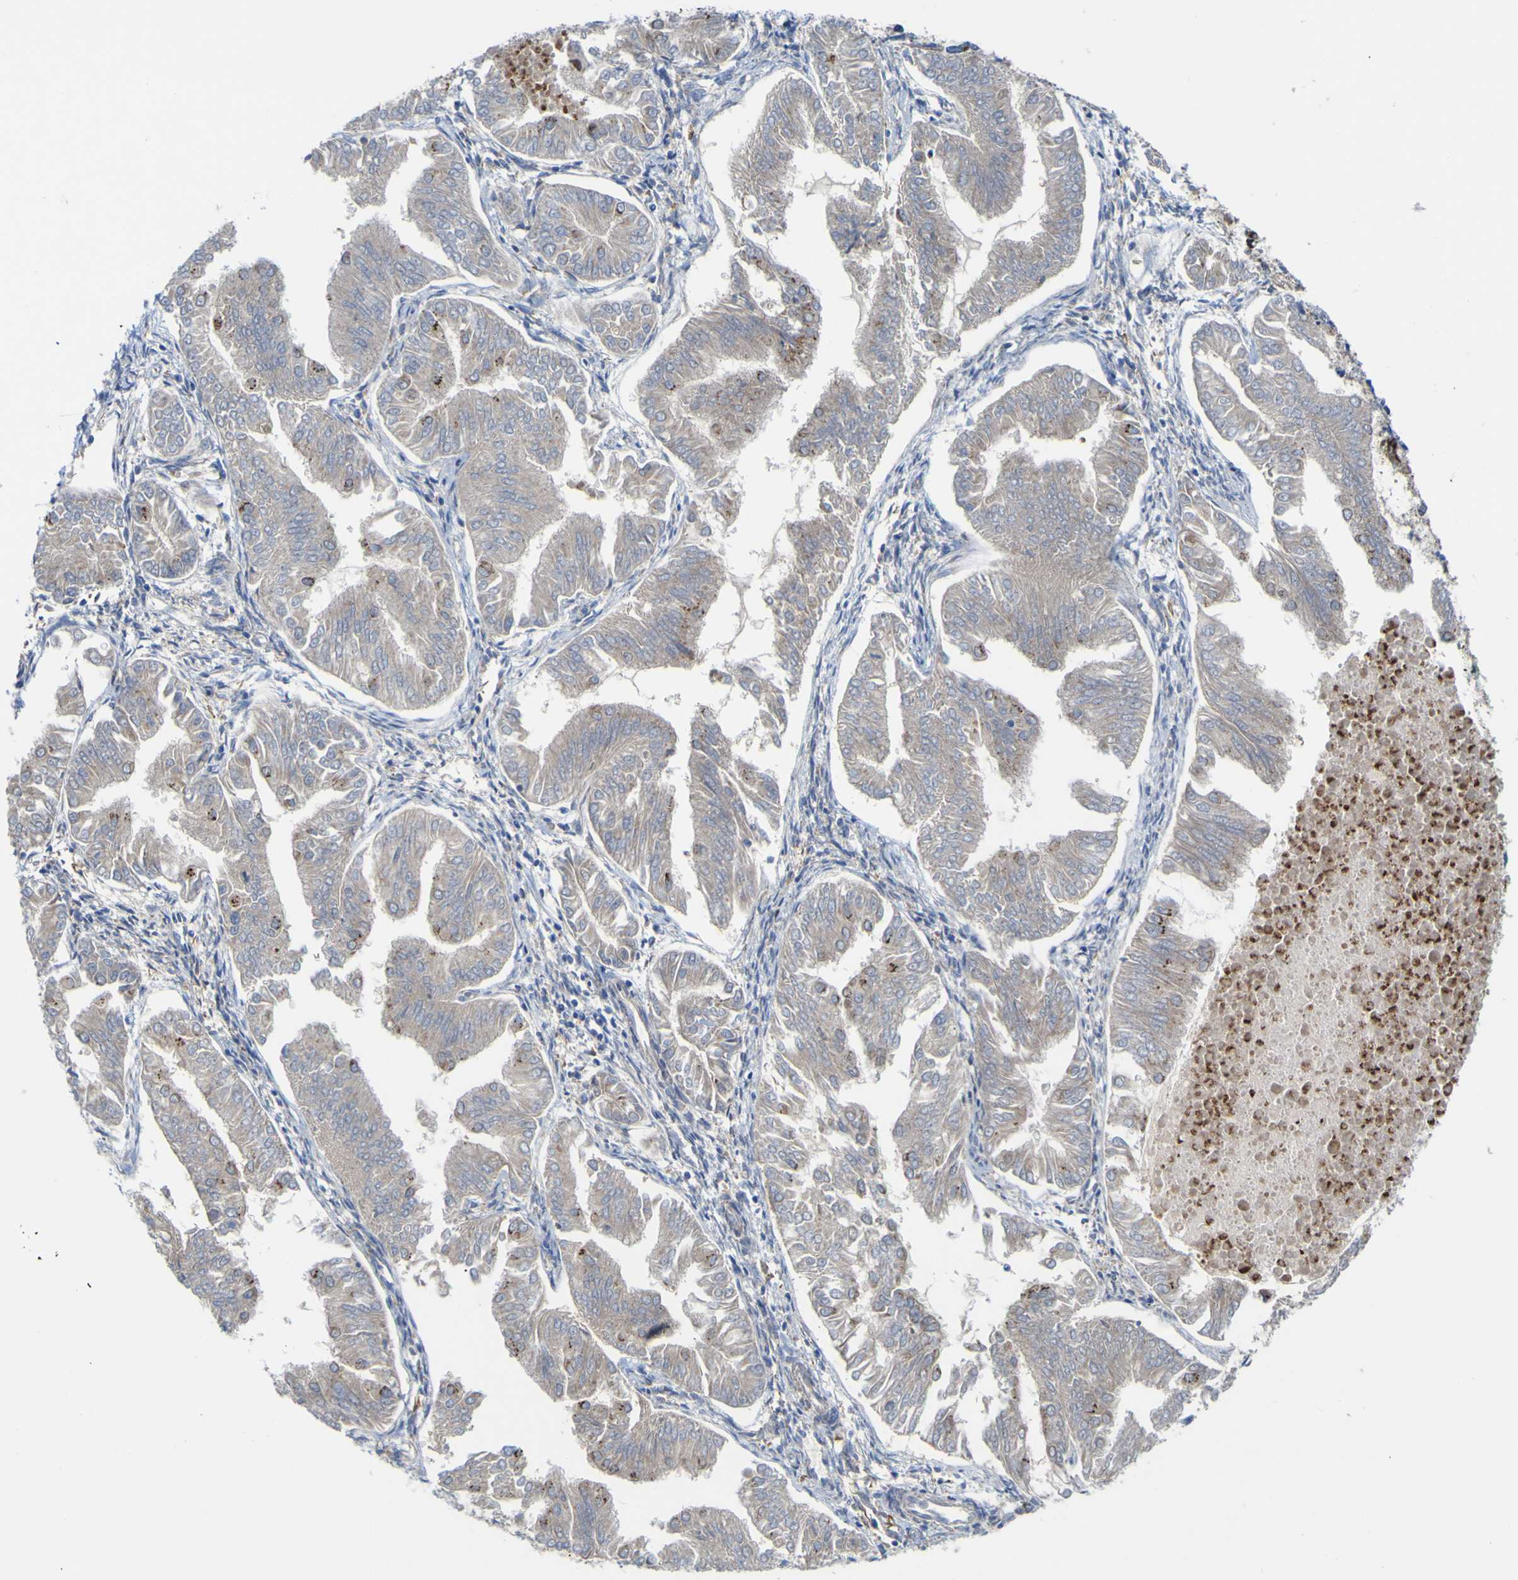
{"staining": {"intensity": "weak", "quantity": "25%-75%", "location": "cytoplasmic/membranous"}, "tissue": "endometrial cancer", "cell_type": "Tumor cells", "image_type": "cancer", "snomed": [{"axis": "morphology", "description": "Adenocarcinoma, NOS"}, {"axis": "topography", "description": "Endometrium"}], "caption": "IHC image of human endometrial cancer (adenocarcinoma) stained for a protein (brown), which shows low levels of weak cytoplasmic/membranous expression in about 25%-75% of tumor cells.", "gene": "PTPRF", "patient": {"sex": "female", "age": 53}}